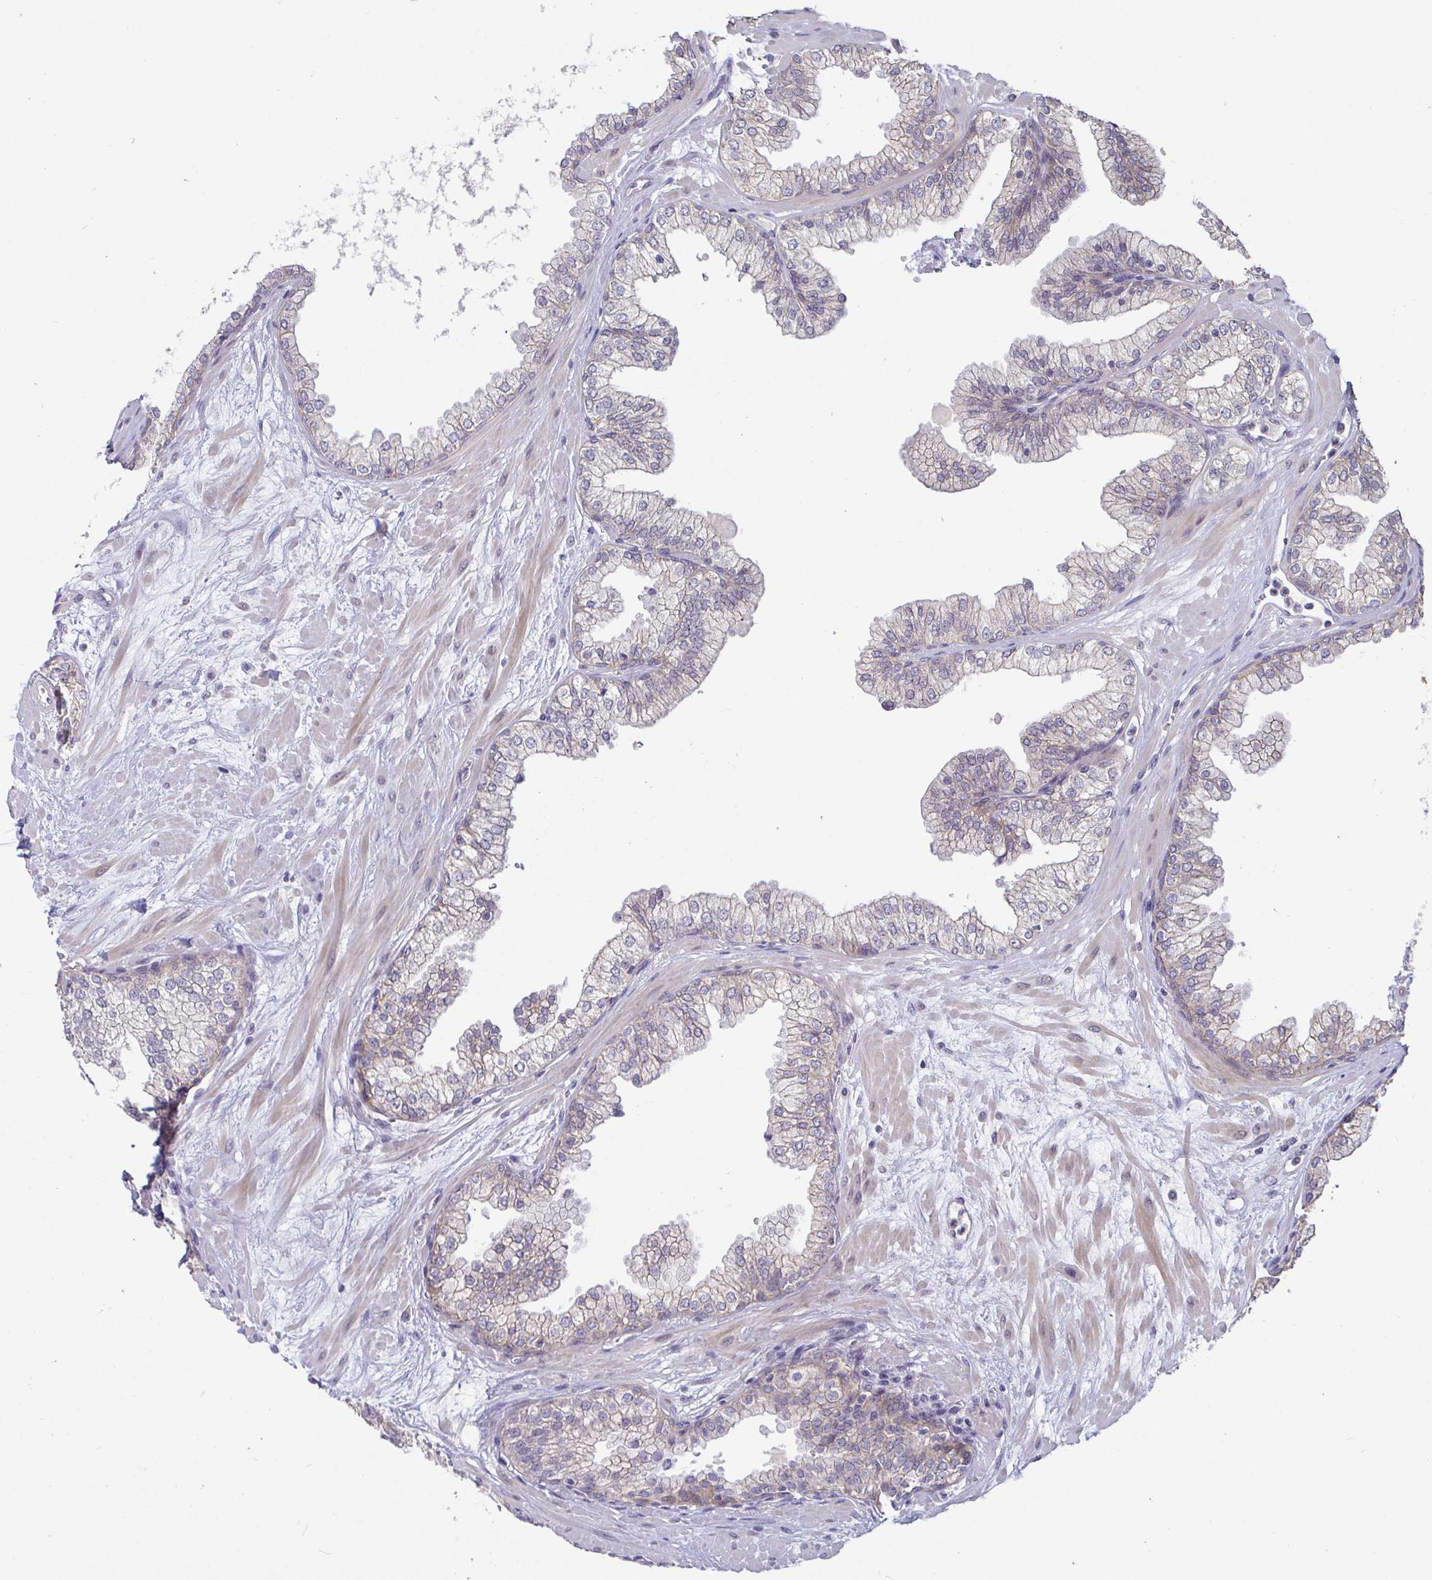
{"staining": {"intensity": "weak", "quantity": "<25%", "location": "cytoplasmic/membranous"}, "tissue": "prostate", "cell_type": "Glandular cells", "image_type": "normal", "snomed": [{"axis": "morphology", "description": "Normal tissue, NOS"}, {"axis": "topography", "description": "Prostate"}, {"axis": "topography", "description": "Peripheral nerve tissue"}], "caption": "Immunohistochemistry of benign prostate reveals no staining in glandular cells.", "gene": "GSTM1", "patient": {"sex": "male", "age": 61}}